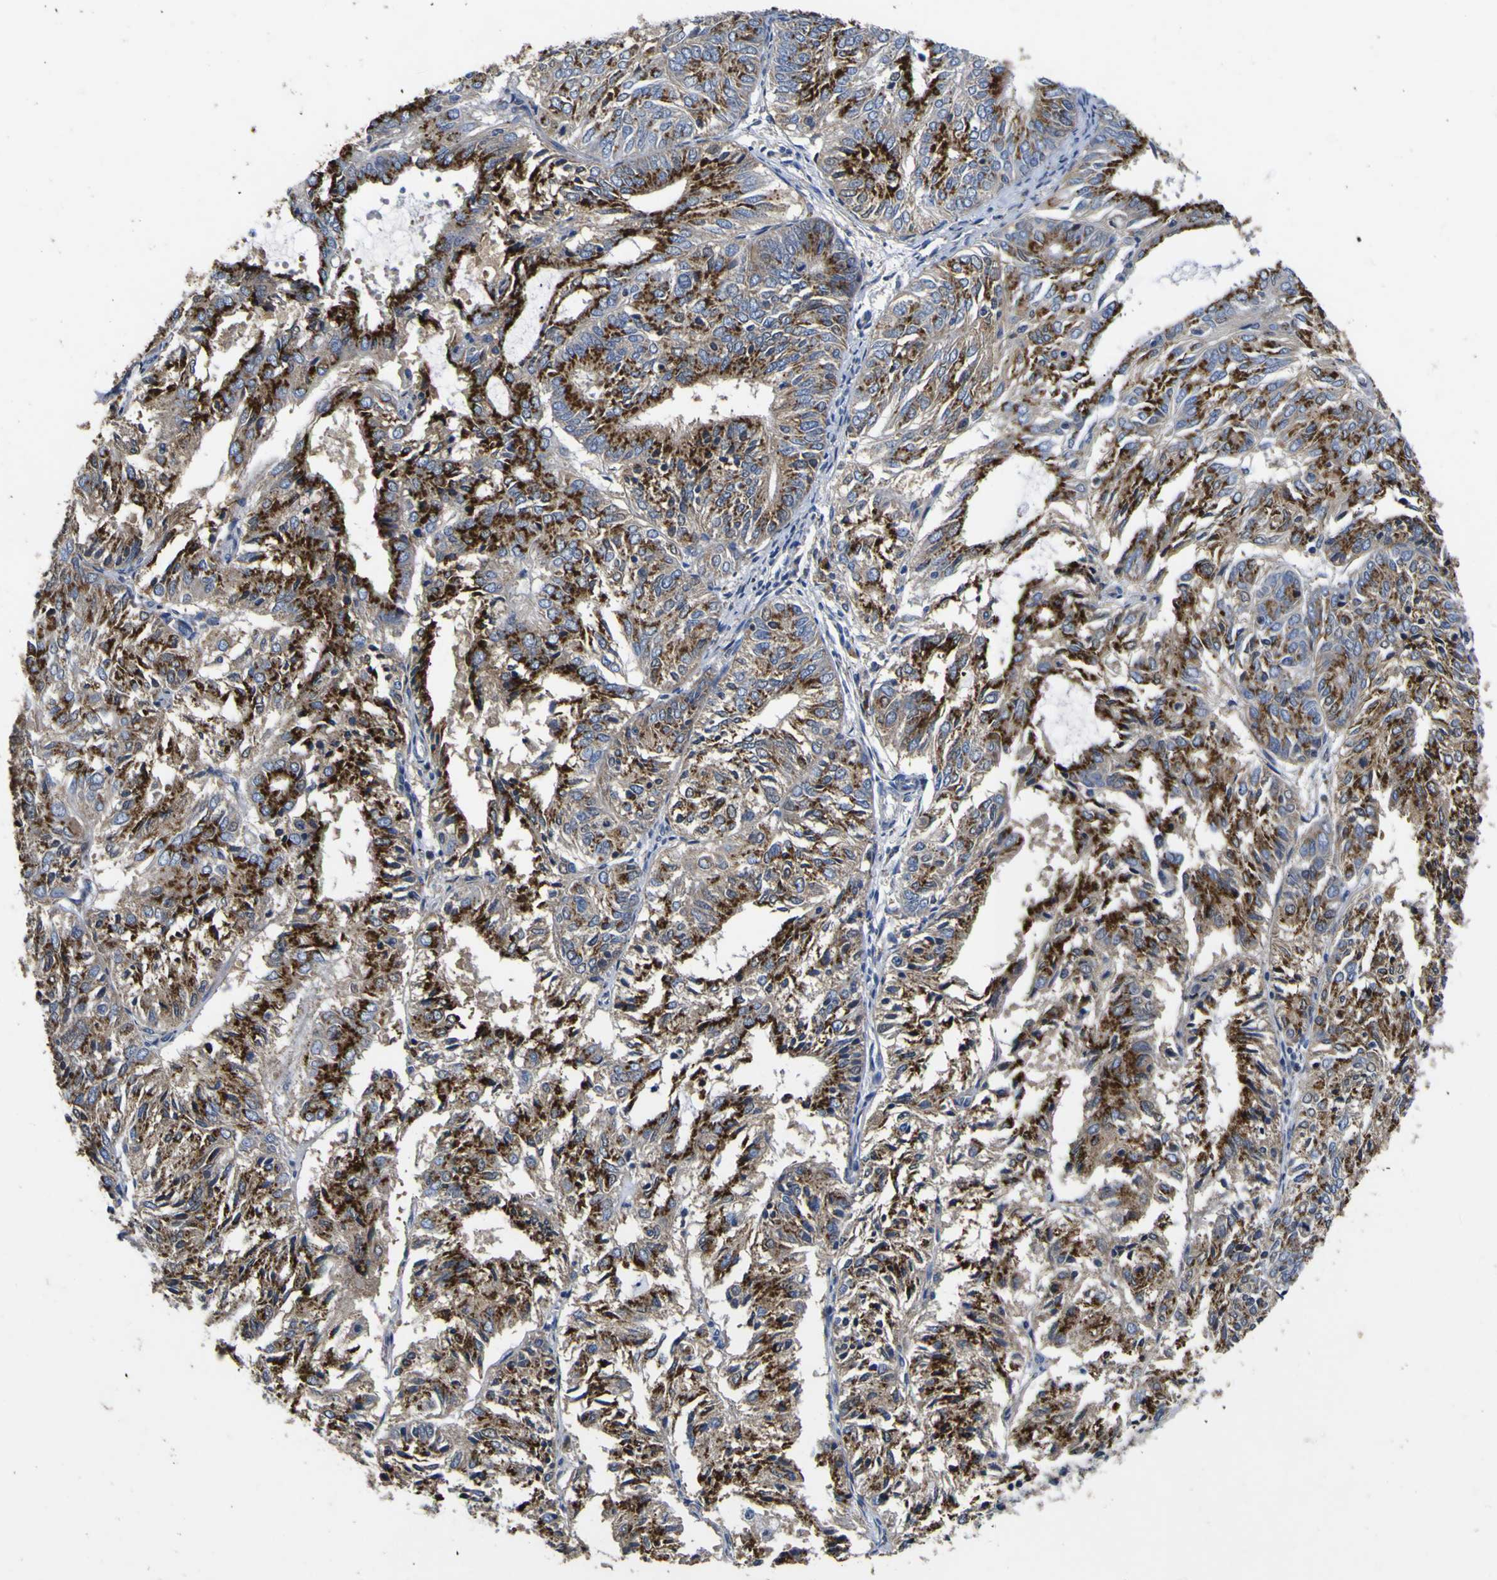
{"staining": {"intensity": "strong", "quantity": ">75%", "location": "cytoplasmic/membranous"}, "tissue": "endometrial cancer", "cell_type": "Tumor cells", "image_type": "cancer", "snomed": [{"axis": "morphology", "description": "Adenocarcinoma, NOS"}, {"axis": "topography", "description": "Uterus"}], "caption": "A brown stain labels strong cytoplasmic/membranous positivity of a protein in human endometrial adenocarcinoma tumor cells. (DAB IHC with brightfield microscopy, high magnification).", "gene": "COA1", "patient": {"sex": "female", "age": 60}}